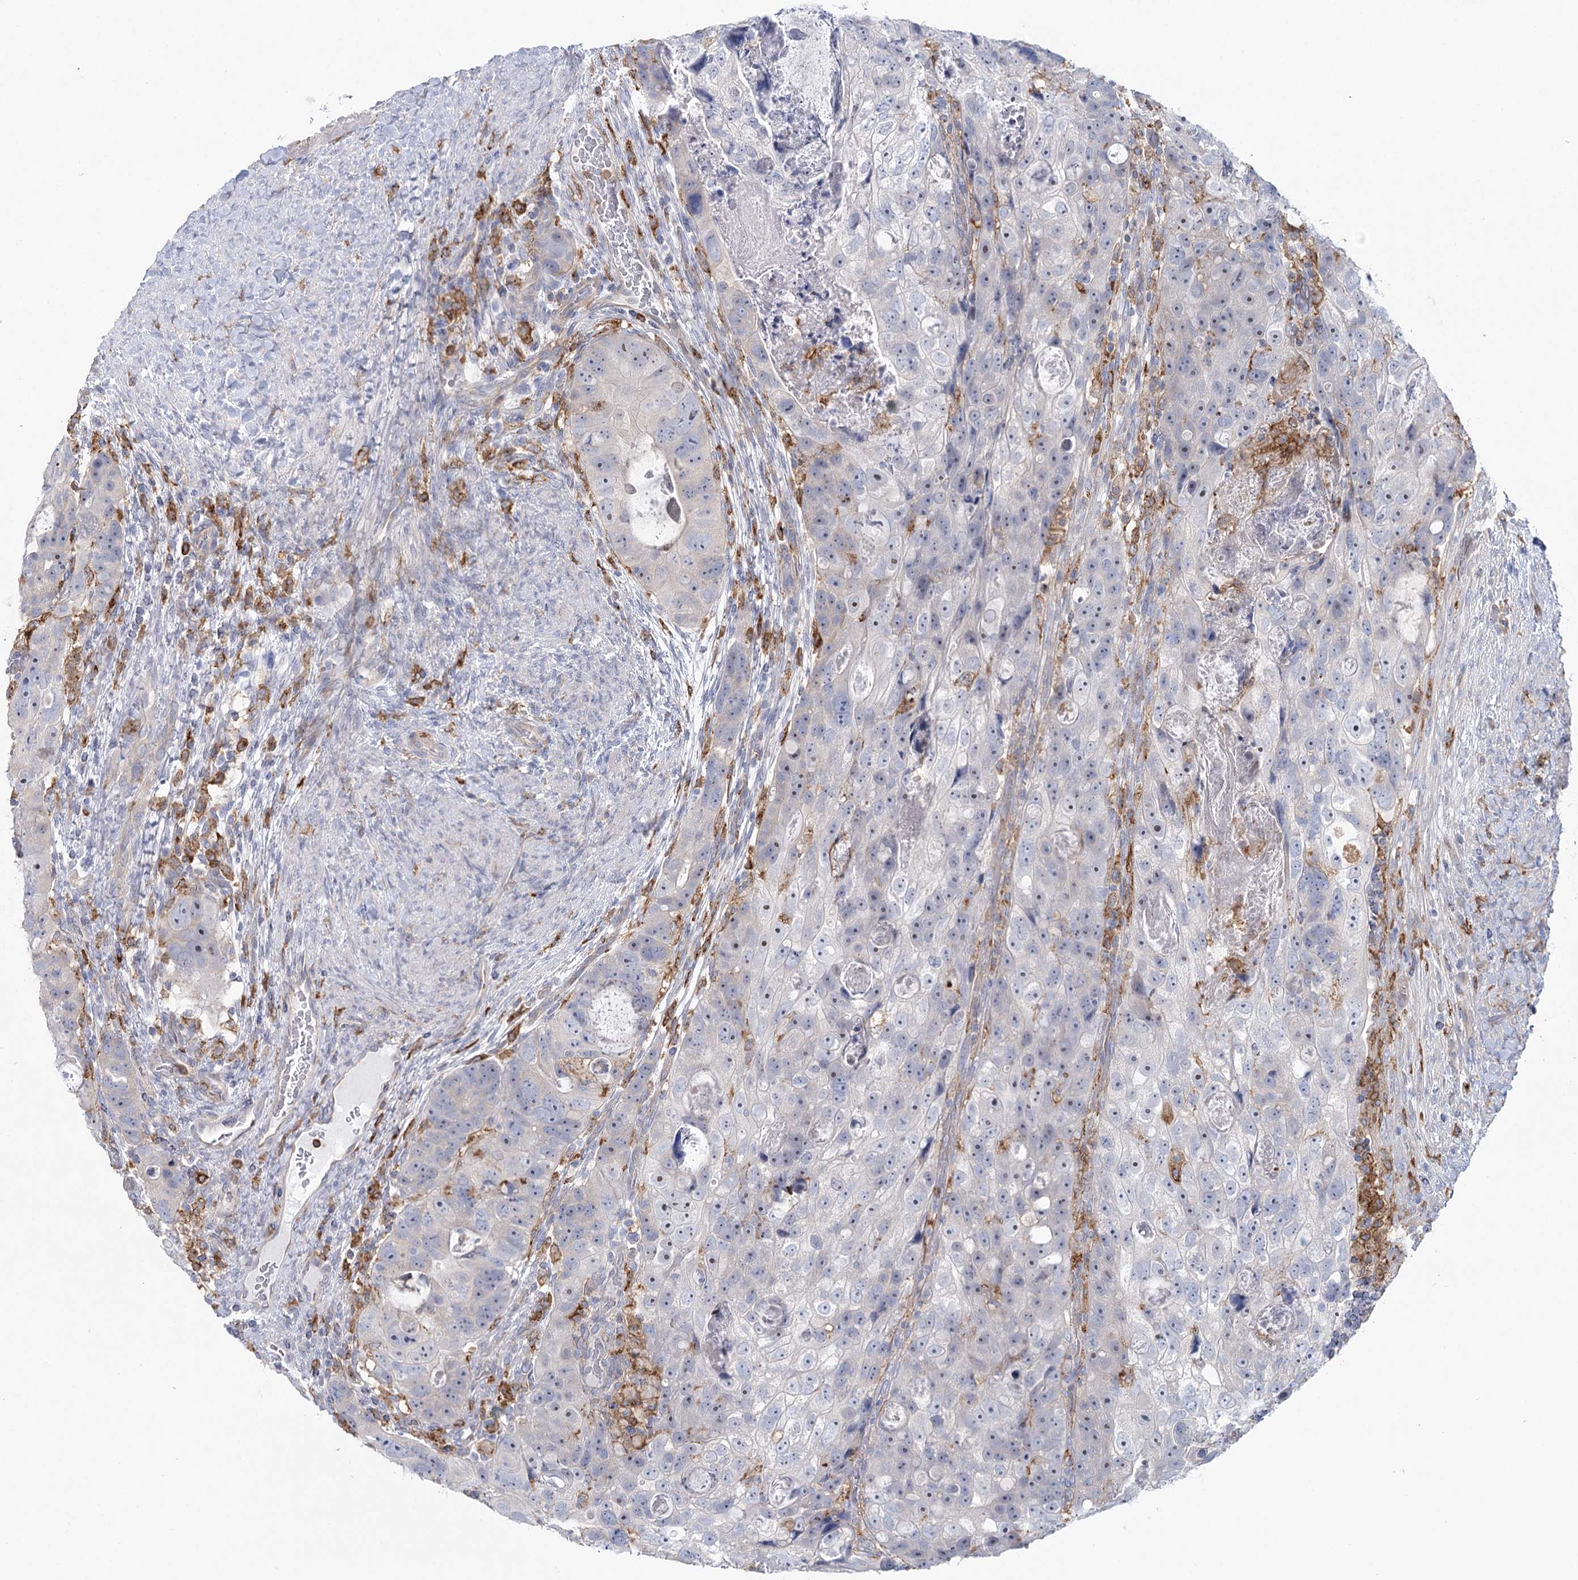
{"staining": {"intensity": "negative", "quantity": "none", "location": "none"}, "tissue": "colorectal cancer", "cell_type": "Tumor cells", "image_type": "cancer", "snomed": [{"axis": "morphology", "description": "Adenocarcinoma, NOS"}, {"axis": "topography", "description": "Rectum"}], "caption": "Adenocarcinoma (colorectal) was stained to show a protein in brown. There is no significant positivity in tumor cells. (DAB IHC with hematoxylin counter stain).", "gene": "CCDC88A", "patient": {"sex": "male", "age": 59}}